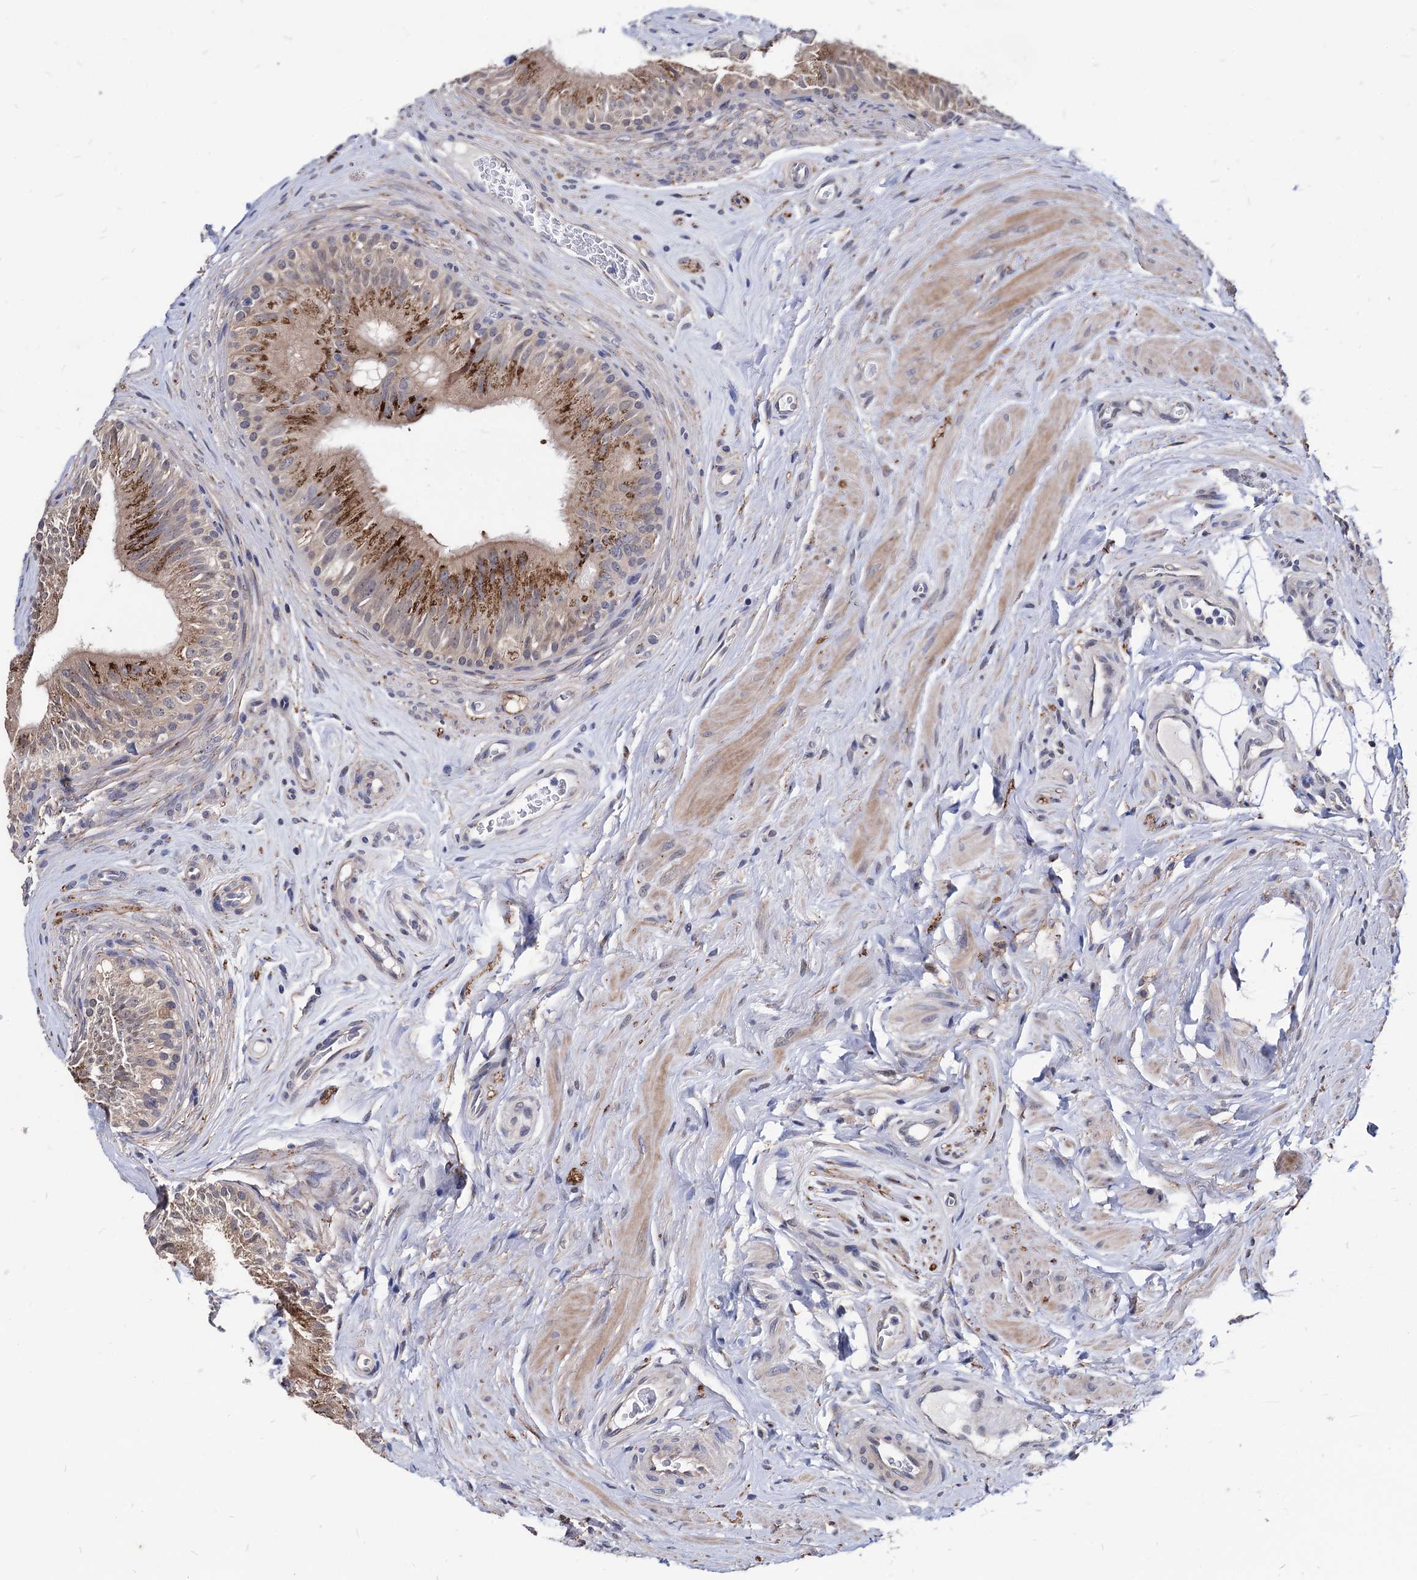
{"staining": {"intensity": "moderate", "quantity": "25%-75%", "location": "cytoplasmic/membranous"}, "tissue": "epididymis", "cell_type": "Glandular cells", "image_type": "normal", "snomed": [{"axis": "morphology", "description": "Normal tissue, NOS"}, {"axis": "topography", "description": "Epididymis"}], "caption": "Normal epididymis shows moderate cytoplasmic/membranous expression in approximately 25%-75% of glandular cells, visualized by immunohistochemistry.", "gene": "ESD", "patient": {"sex": "male", "age": 46}}